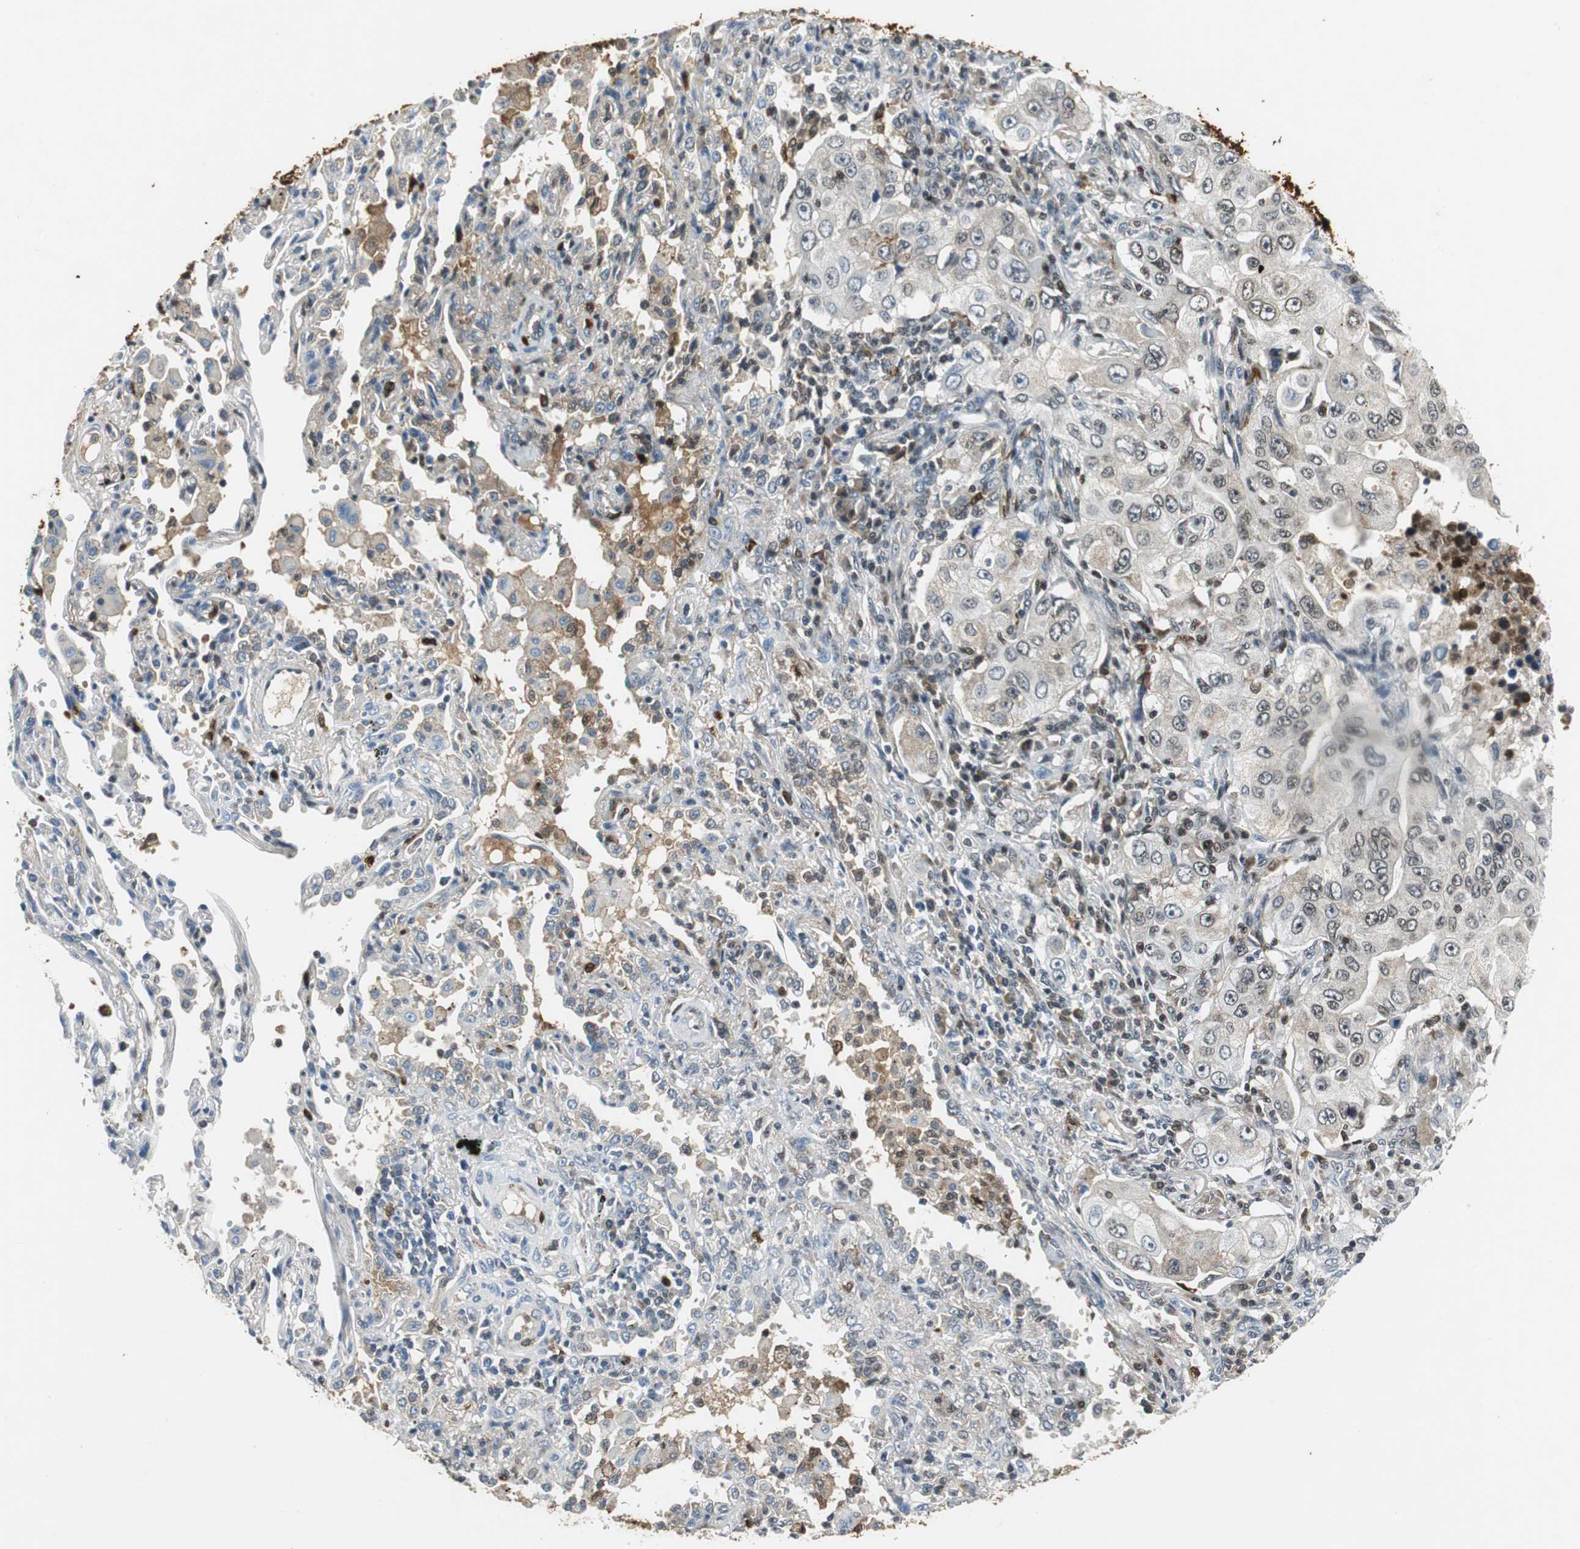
{"staining": {"intensity": "weak", "quantity": "25%-75%", "location": "nuclear"}, "tissue": "lung cancer", "cell_type": "Tumor cells", "image_type": "cancer", "snomed": [{"axis": "morphology", "description": "Adenocarcinoma, NOS"}, {"axis": "topography", "description": "Lung"}], "caption": "Adenocarcinoma (lung) was stained to show a protein in brown. There is low levels of weak nuclear expression in approximately 25%-75% of tumor cells.", "gene": "ORM1", "patient": {"sex": "male", "age": 84}}